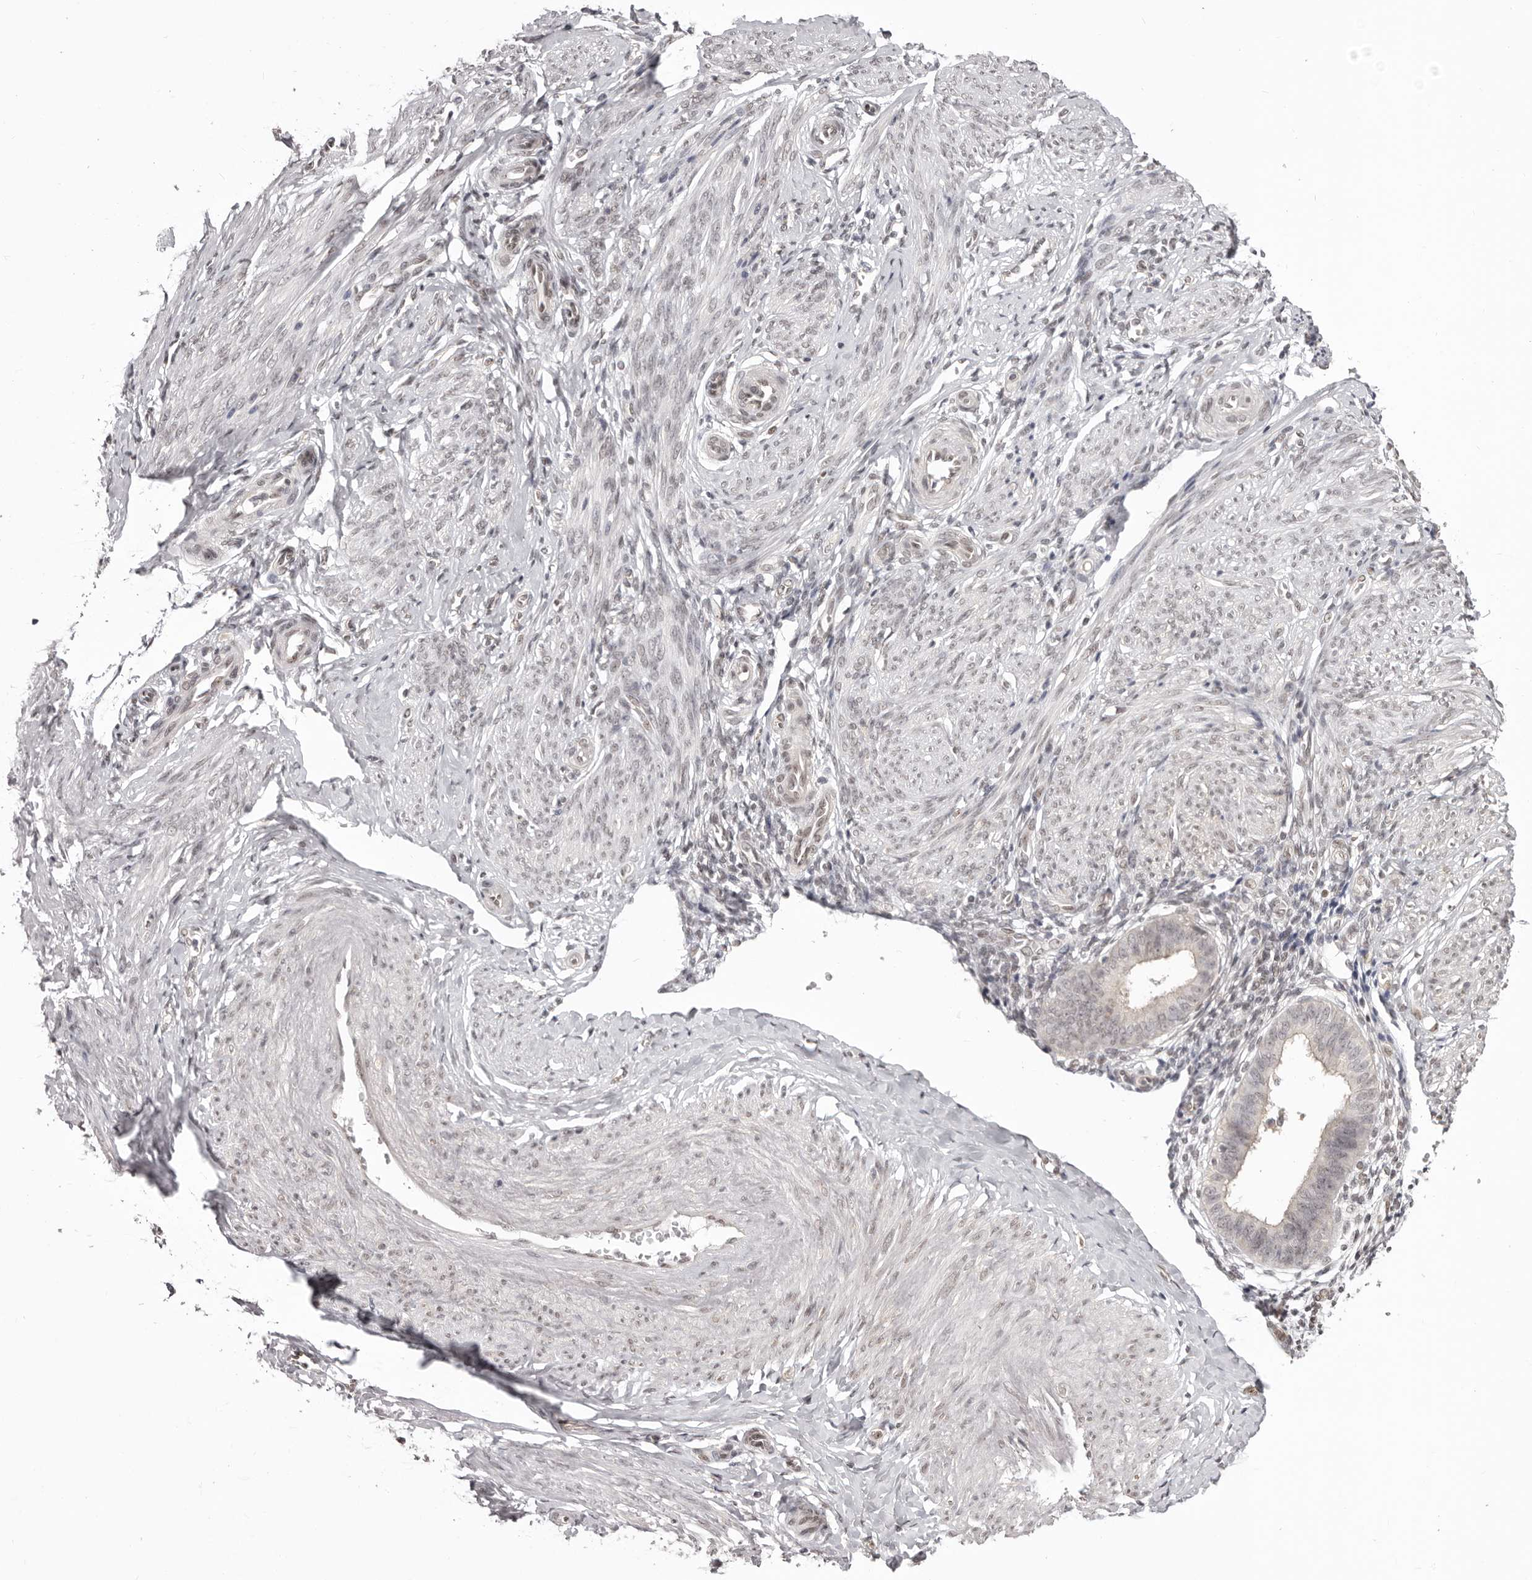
{"staining": {"intensity": "negative", "quantity": "none", "location": "none"}, "tissue": "endometrium", "cell_type": "Cells in endometrial stroma", "image_type": "normal", "snomed": [{"axis": "morphology", "description": "Normal tissue, NOS"}, {"axis": "topography", "description": "Uterus"}, {"axis": "topography", "description": "Endometrium"}], "caption": "Cells in endometrial stroma show no significant protein staining in unremarkable endometrium. (DAB (3,3'-diaminobenzidine) immunohistochemistry (IHC), high magnification).", "gene": "RNF2", "patient": {"sex": "female", "age": 48}}